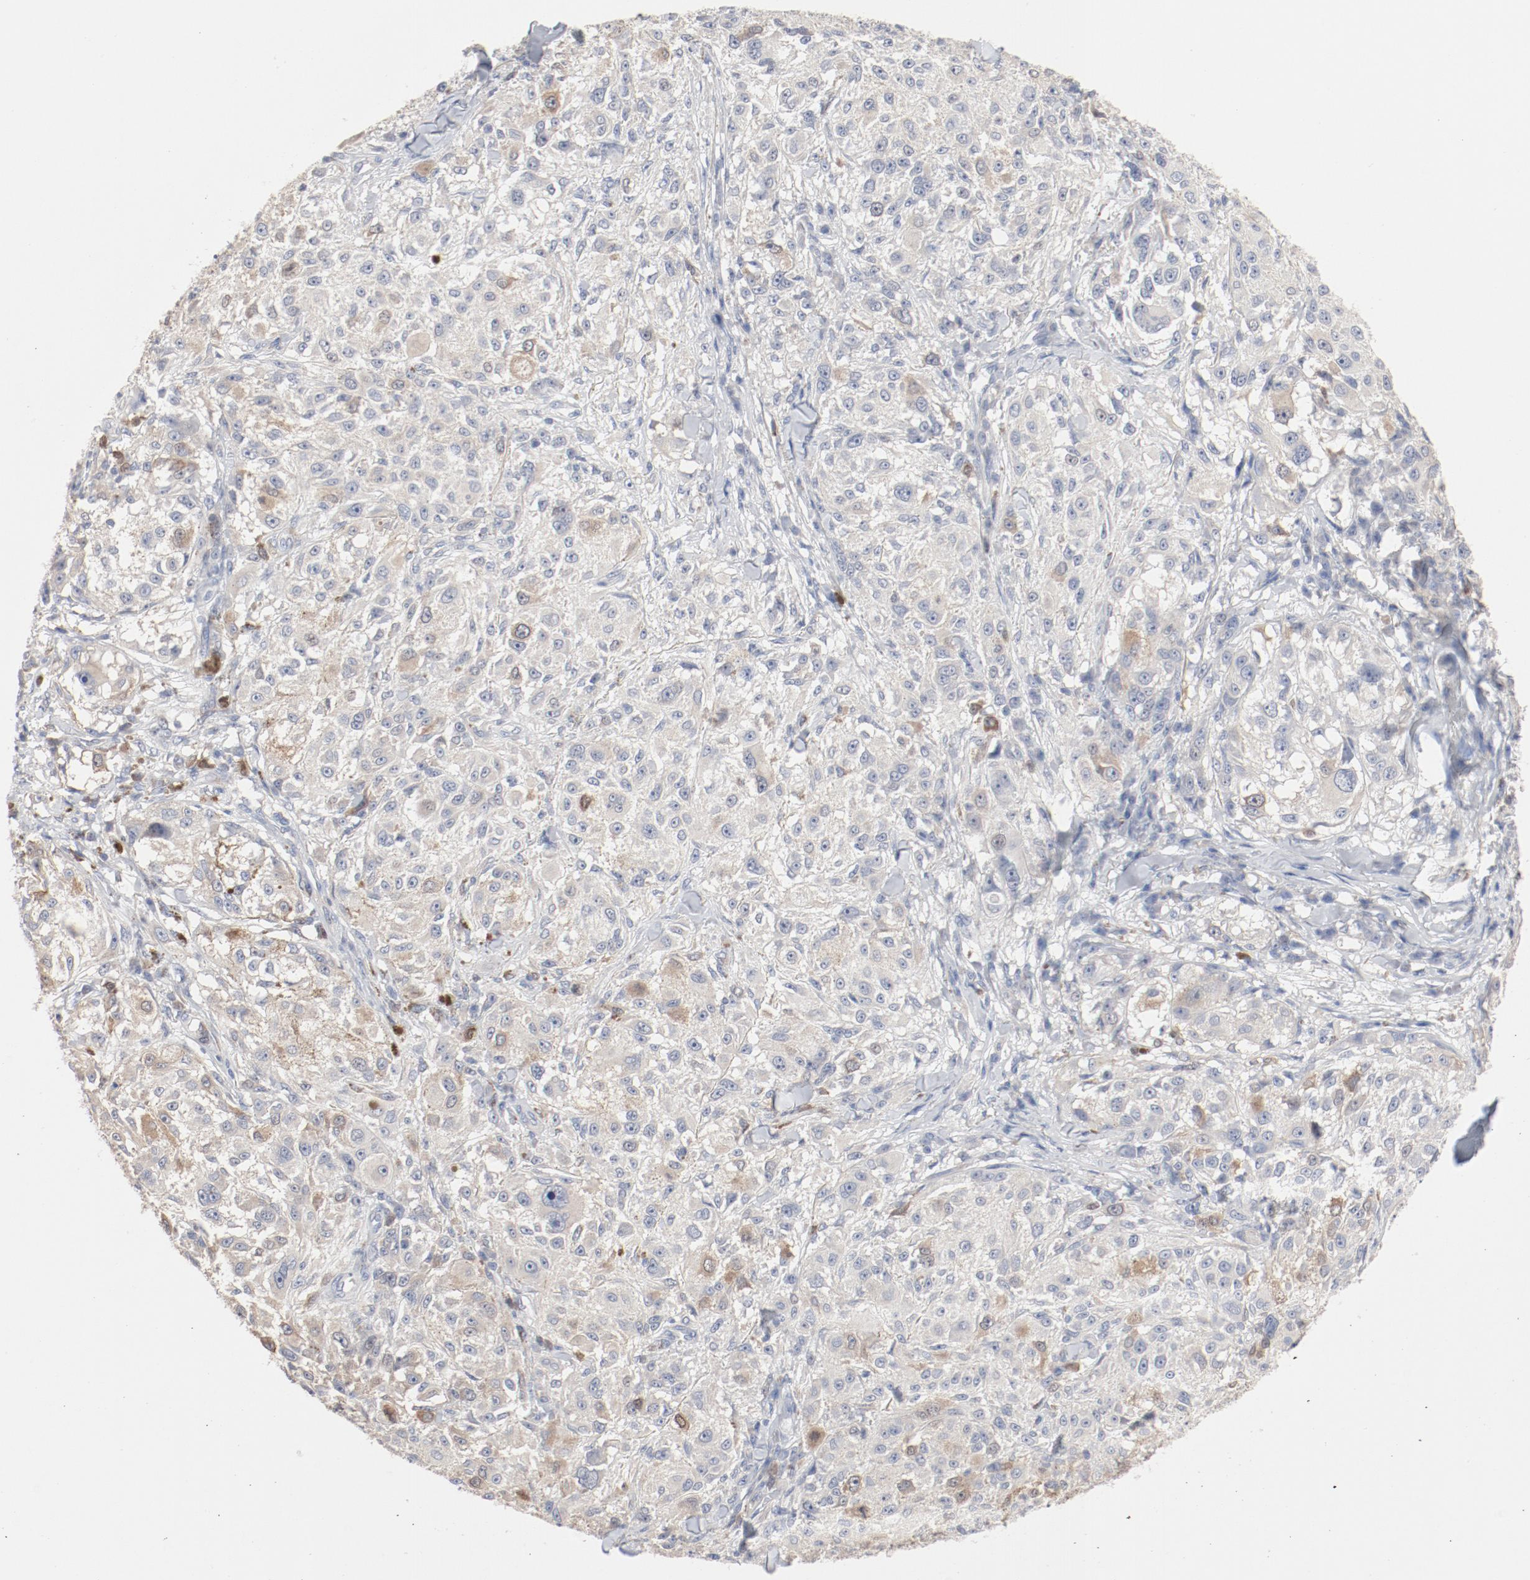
{"staining": {"intensity": "weak", "quantity": "25%-75%", "location": "cytoplasmic/membranous"}, "tissue": "melanoma", "cell_type": "Tumor cells", "image_type": "cancer", "snomed": [{"axis": "morphology", "description": "Necrosis, NOS"}, {"axis": "morphology", "description": "Malignant melanoma, NOS"}, {"axis": "topography", "description": "Skin"}], "caption": "IHC histopathology image of neoplastic tissue: human malignant melanoma stained using immunohistochemistry (IHC) reveals low levels of weak protein expression localized specifically in the cytoplasmic/membranous of tumor cells, appearing as a cytoplasmic/membranous brown color.", "gene": "CDK1", "patient": {"sex": "female", "age": 87}}